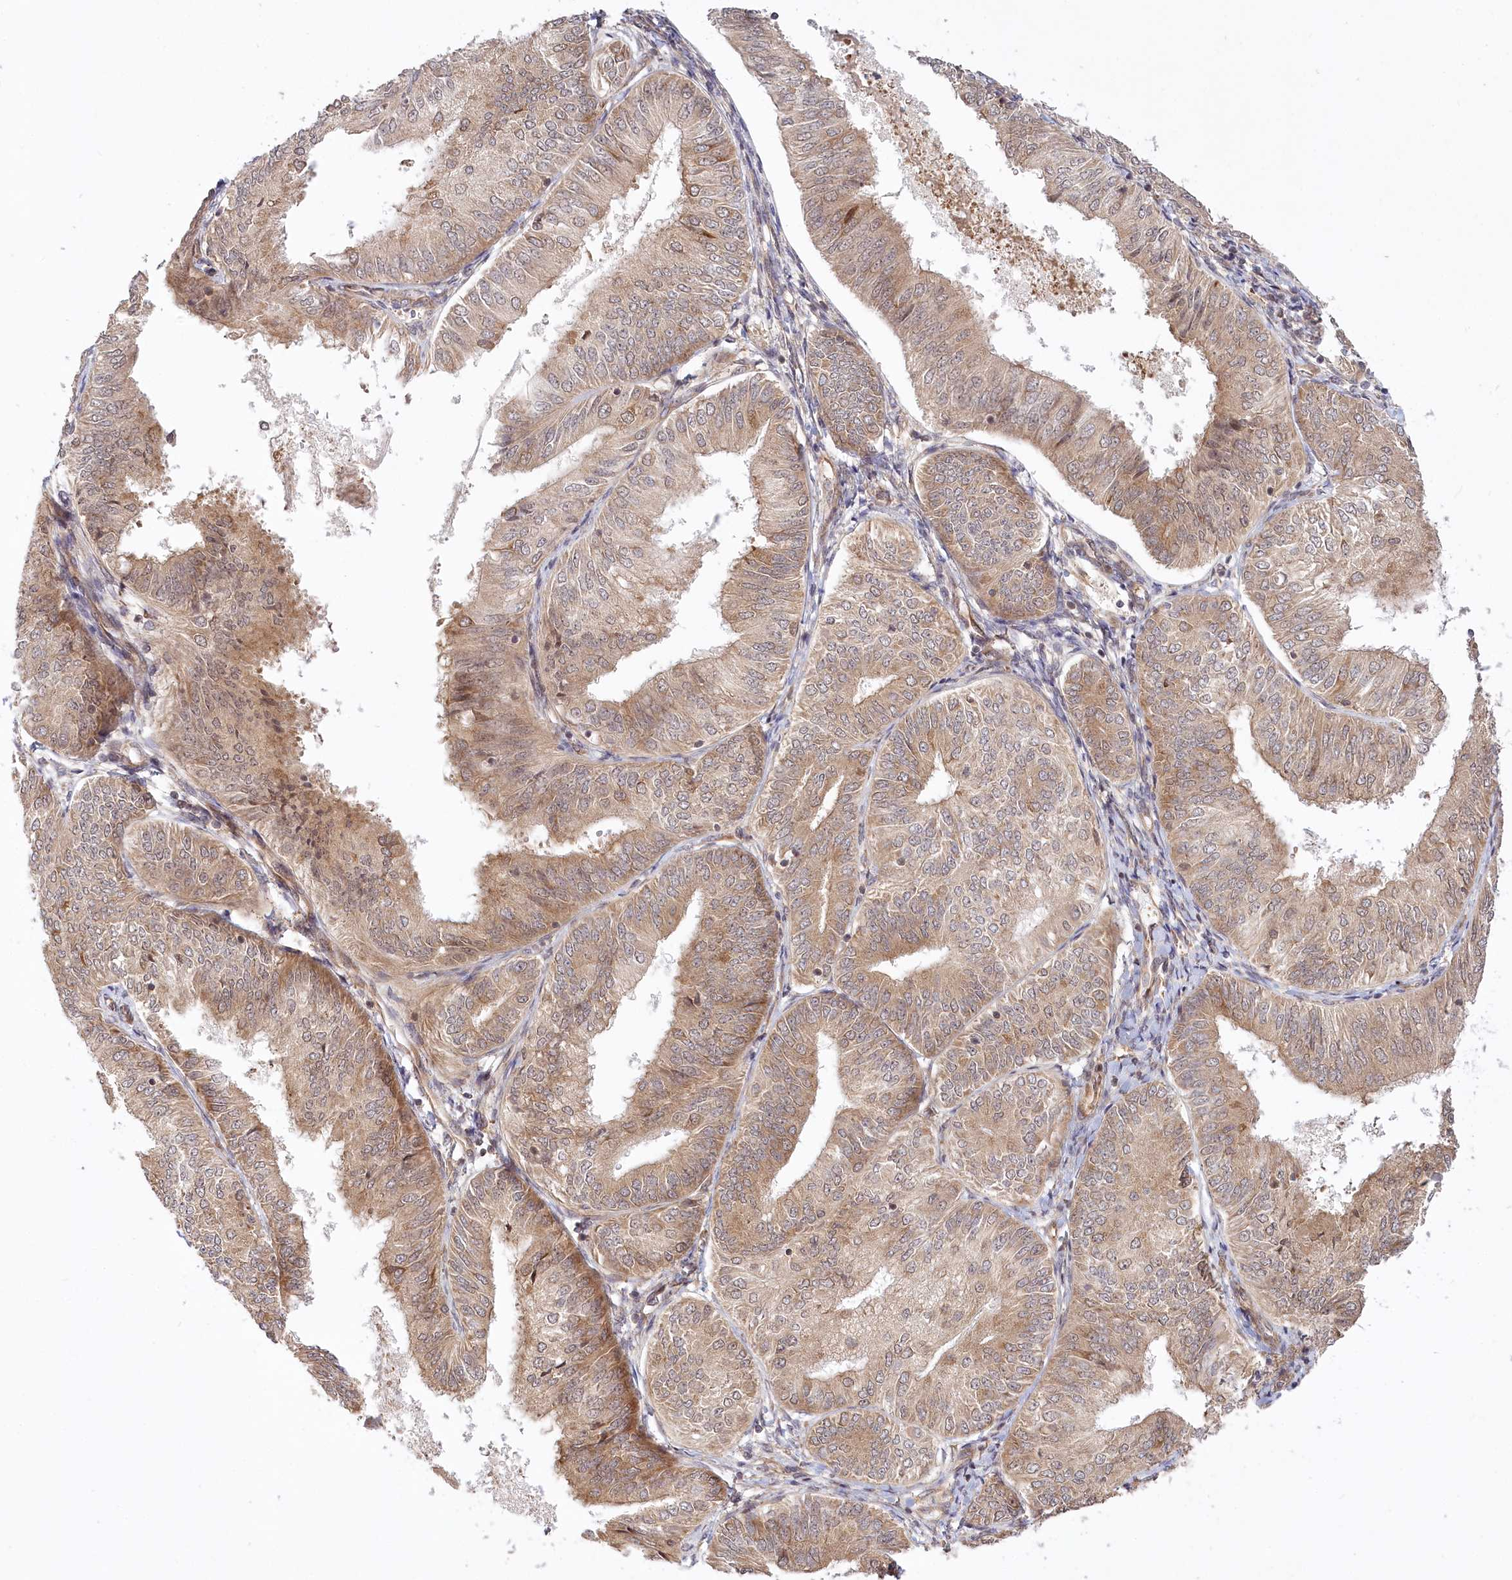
{"staining": {"intensity": "moderate", "quantity": "25%-75%", "location": "cytoplasmic/membranous"}, "tissue": "endometrial cancer", "cell_type": "Tumor cells", "image_type": "cancer", "snomed": [{"axis": "morphology", "description": "Adenocarcinoma, NOS"}, {"axis": "topography", "description": "Endometrium"}], "caption": "Immunohistochemistry image of endometrial cancer (adenocarcinoma) stained for a protein (brown), which exhibits medium levels of moderate cytoplasmic/membranous expression in approximately 25%-75% of tumor cells.", "gene": "CEP70", "patient": {"sex": "female", "age": 58}}